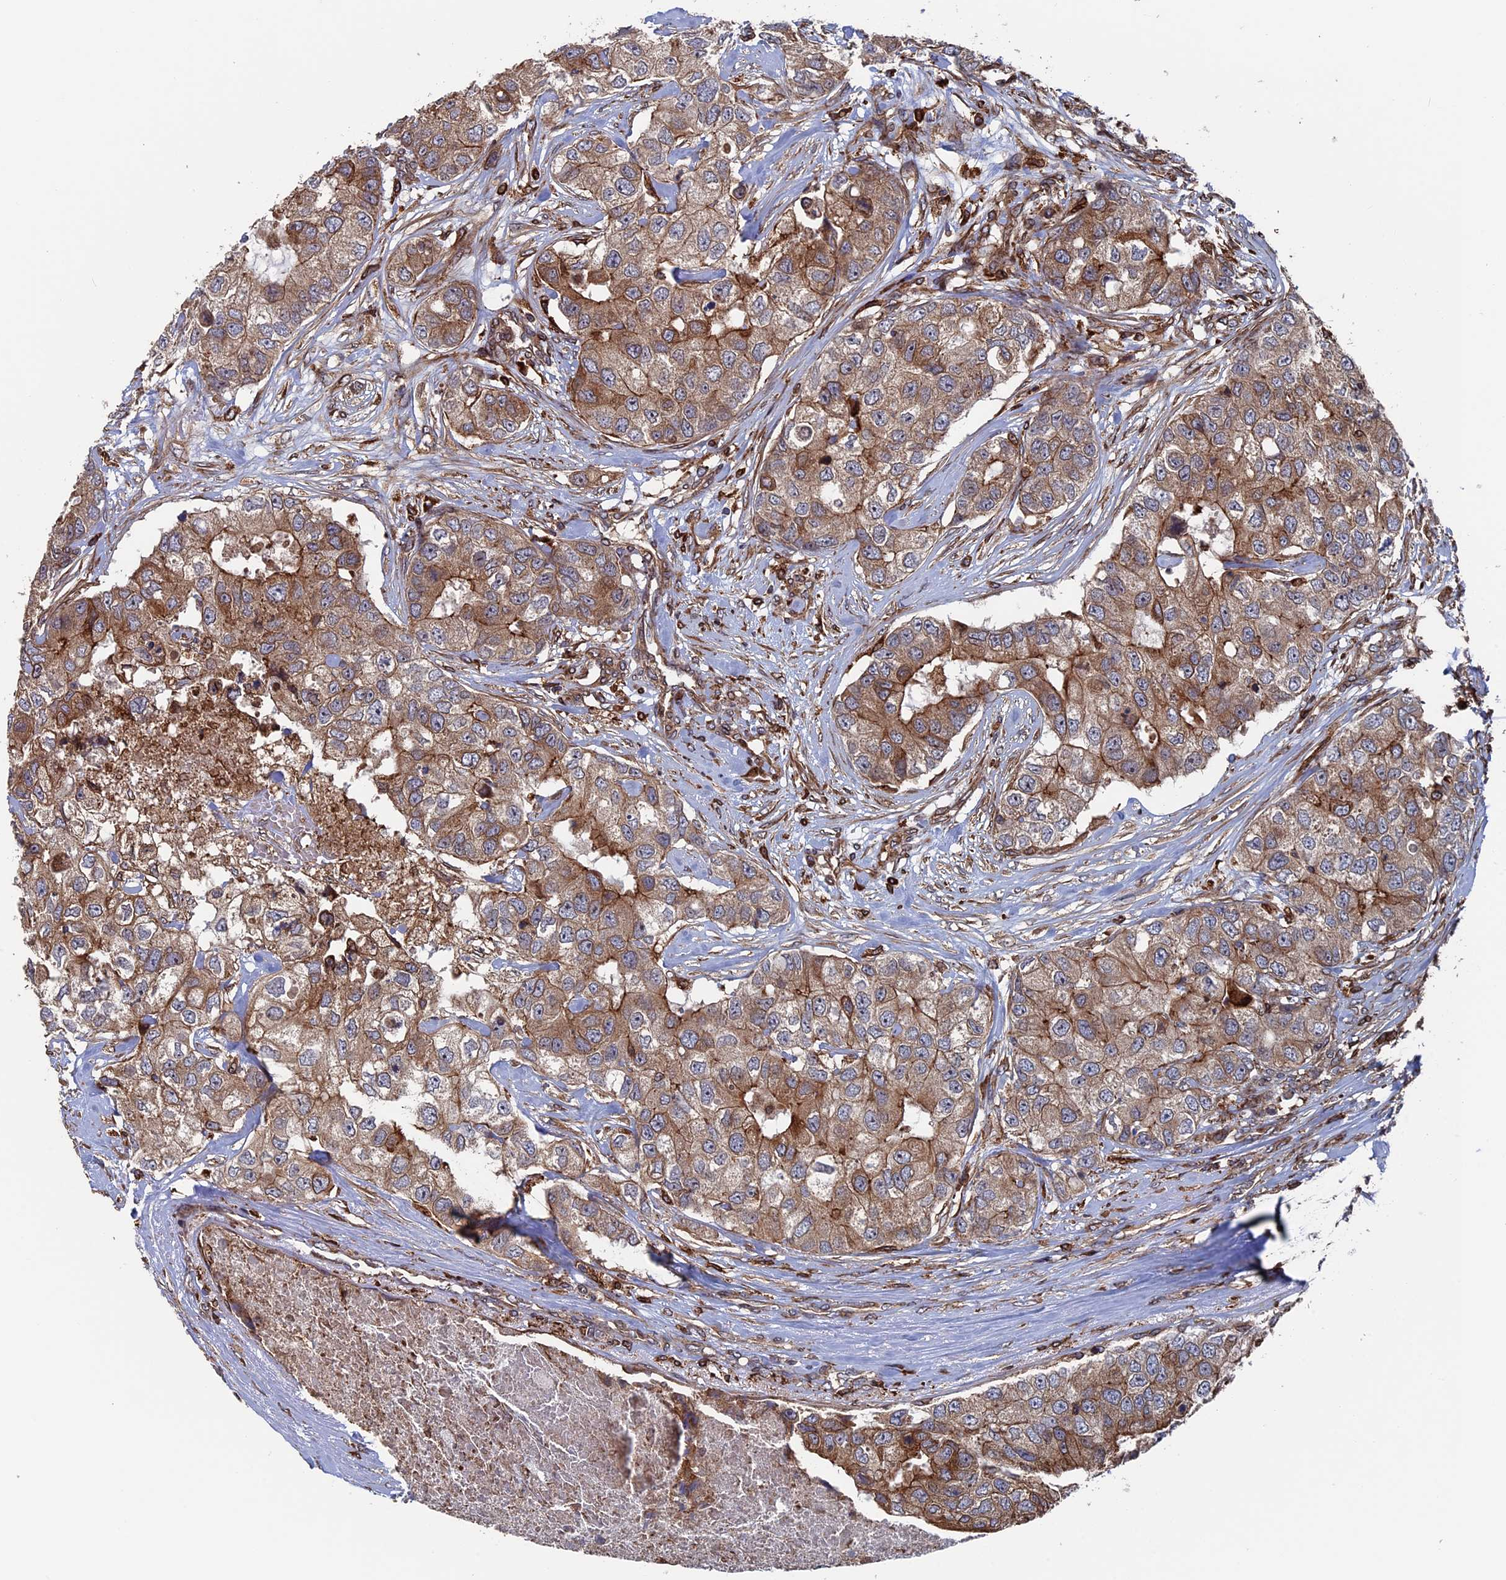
{"staining": {"intensity": "moderate", "quantity": ">75%", "location": "cytoplasmic/membranous"}, "tissue": "breast cancer", "cell_type": "Tumor cells", "image_type": "cancer", "snomed": [{"axis": "morphology", "description": "Duct carcinoma"}, {"axis": "topography", "description": "Breast"}], "caption": "Immunohistochemical staining of breast cancer (invasive ductal carcinoma) shows moderate cytoplasmic/membranous protein expression in about >75% of tumor cells.", "gene": "RPUSD1", "patient": {"sex": "female", "age": 62}}